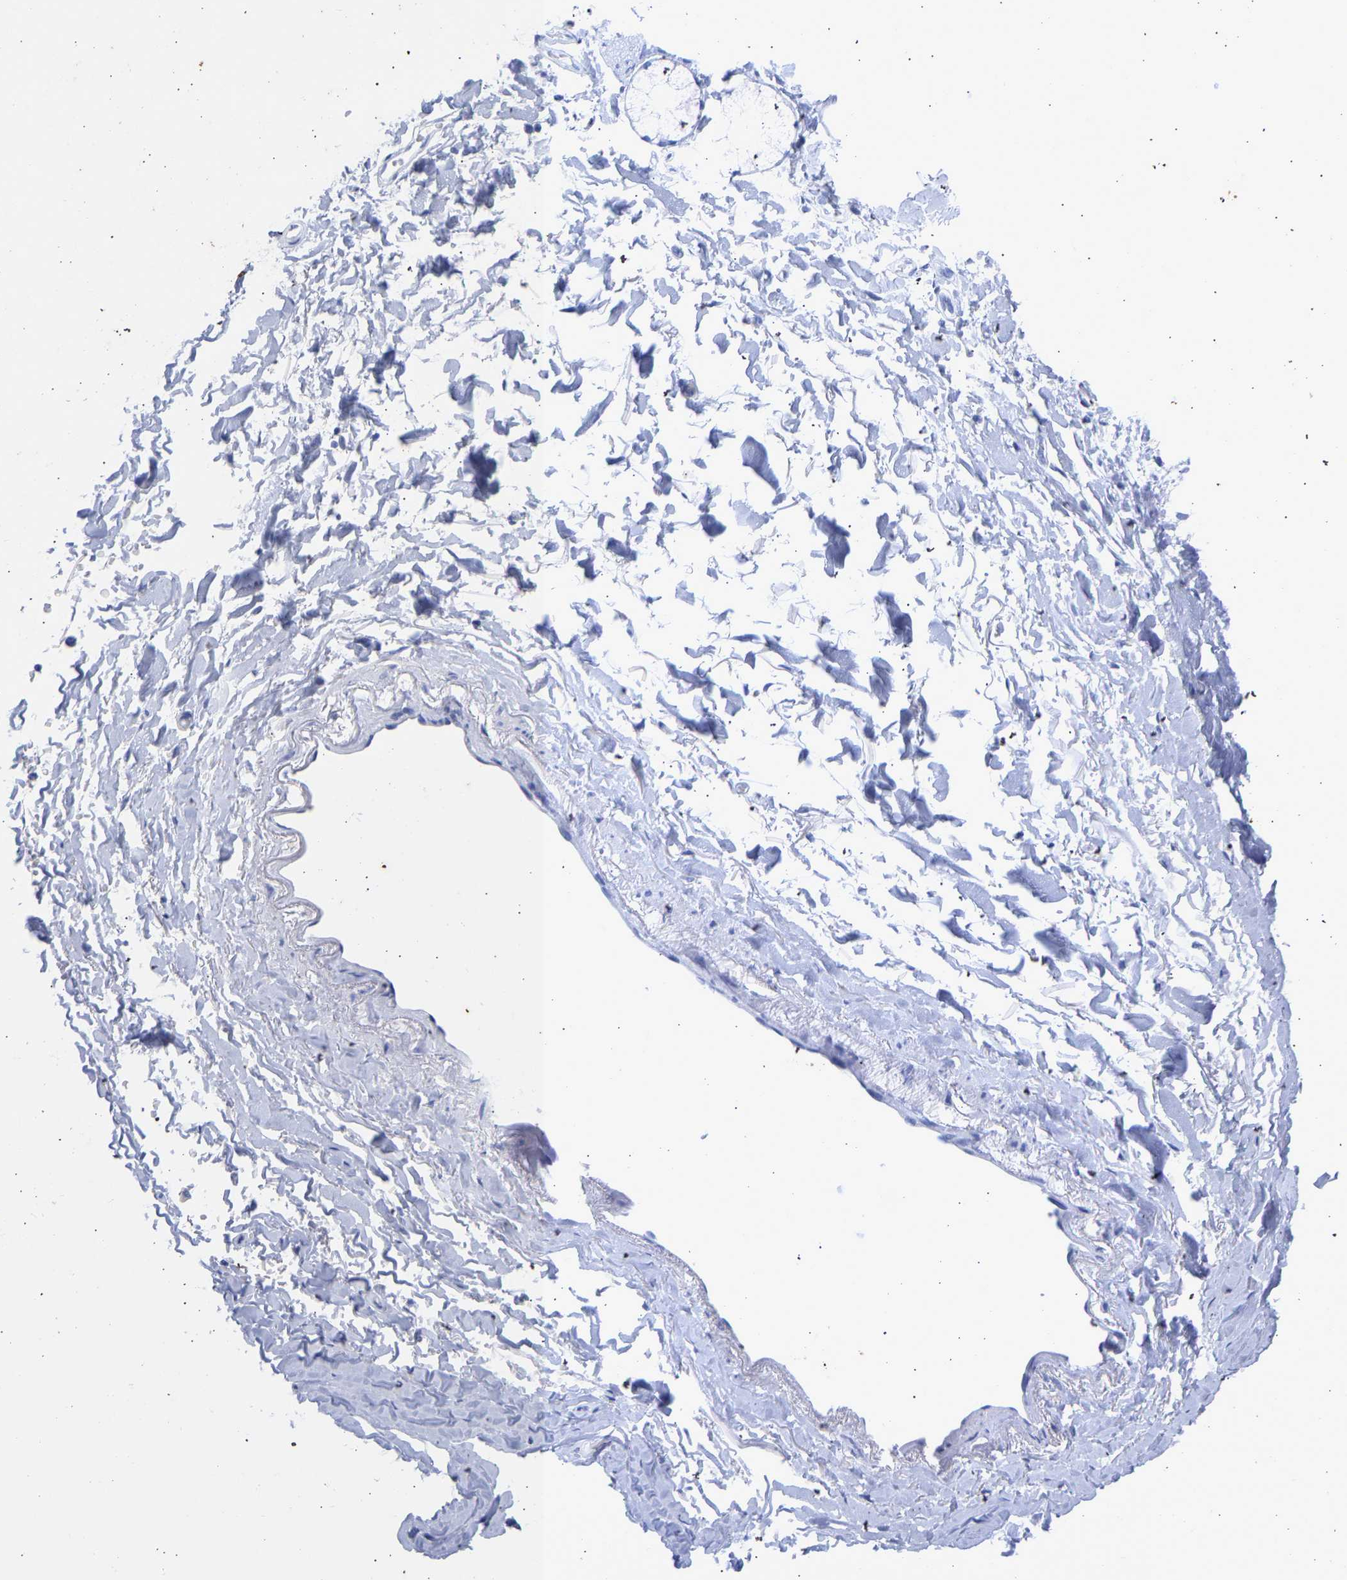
{"staining": {"intensity": "negative", "quantity": "none", "location": "none"}, "tissue": "adipose tissue", "cell_type": "Adipocytes", "image_type": "normal", "snomed": [{"axis": "morphology", "description": "Normal tissue, NOS"}, {"axis": "topography", "description": "Cartilage tissue"}, {"axis": "topography", "description": "Bronchus"}], "caption": "Adipocytes are negative for brown protein staining in benign adipose tissue. (DAB (3,3'-diaminobenzidine) immunohistochemistry visualized using brightfield microscopy, high magnification).", "gene": "KRT1", "patient": {"sex": "female", "age": 73}}